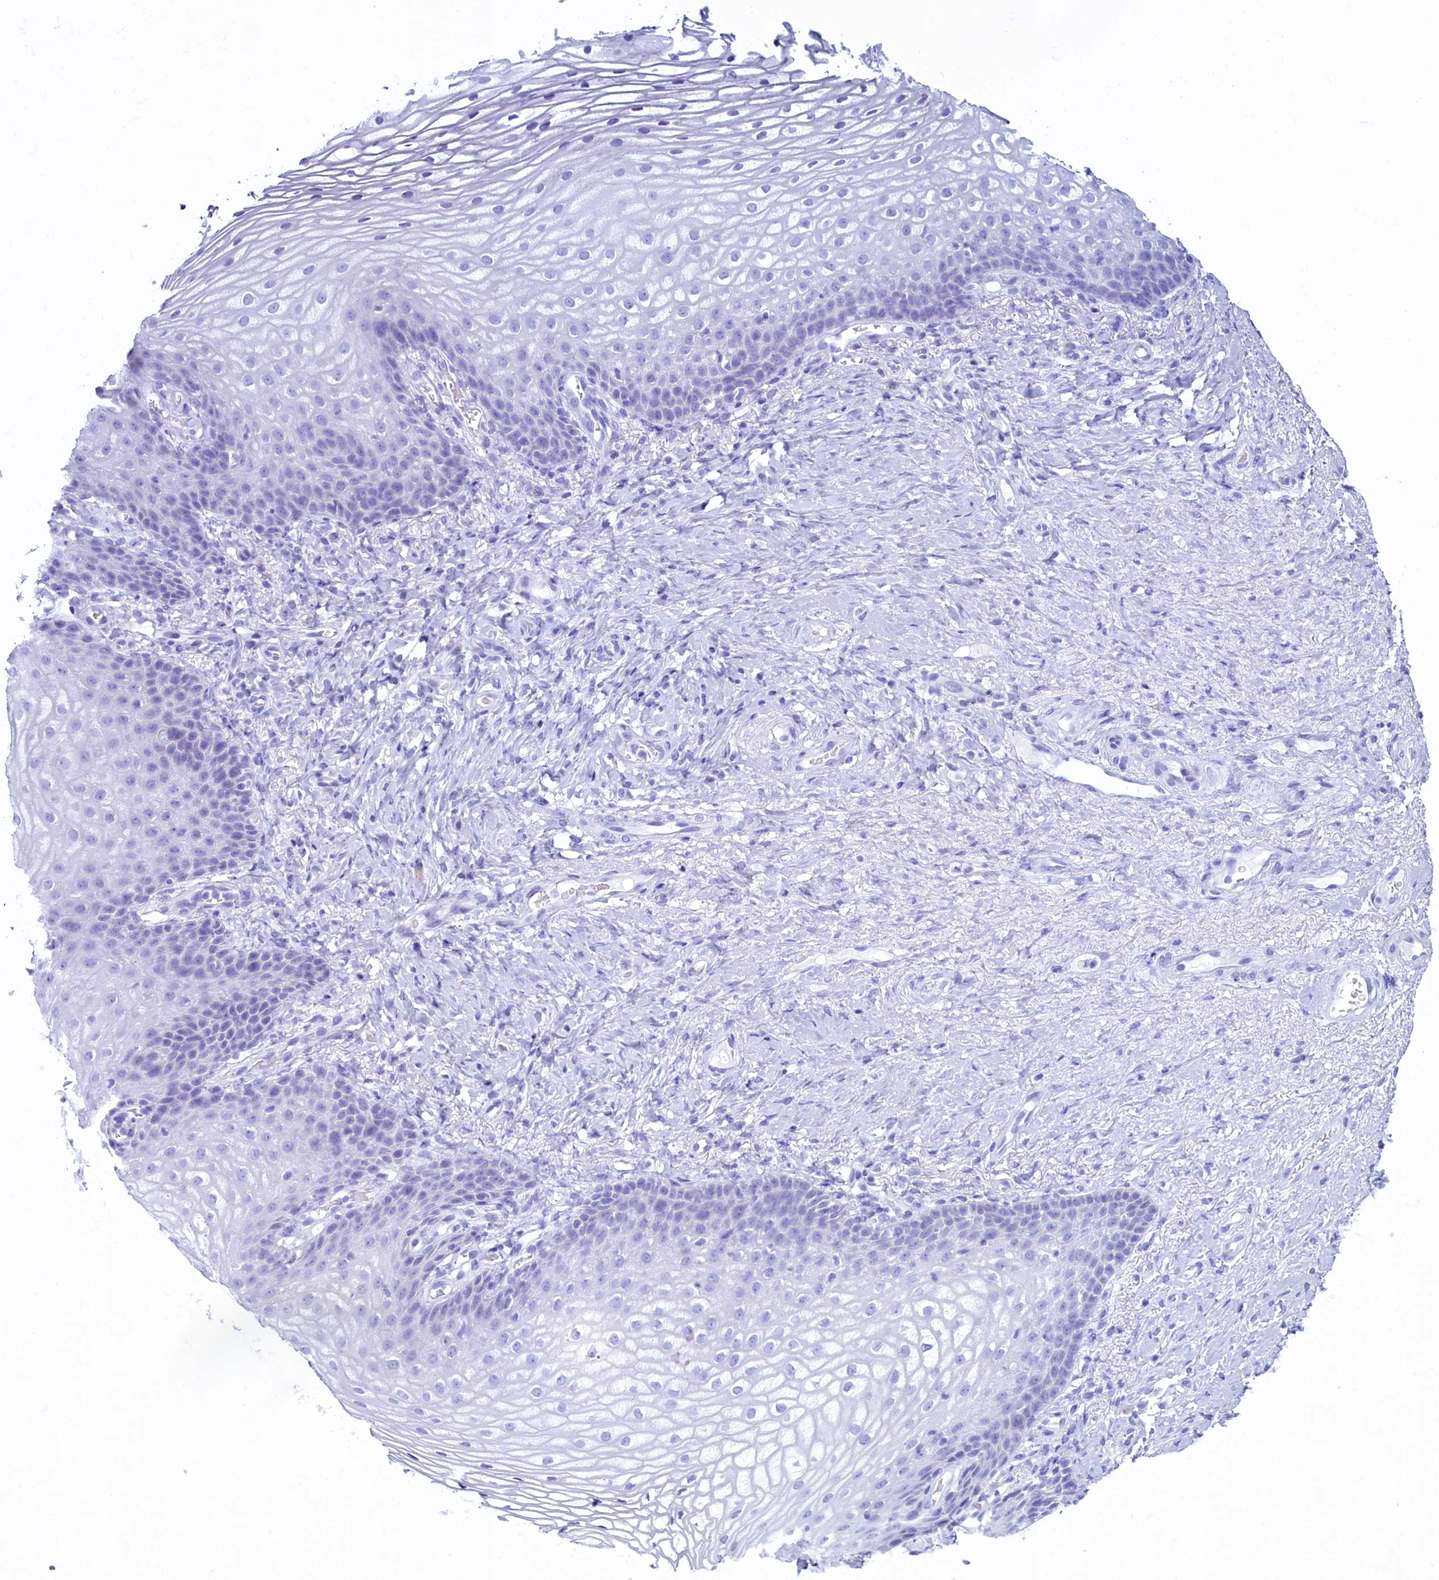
{"staining": {"intensity": "negative", "quantity": "none", "location": "none"}, "tissue": "vagina", "cell_type": "Squamous epithelial cells", "image_type": "normal", "snomed": [{"axis": "morphology", "description": "Normal tissue, NOS"}, {"axis": "topography", "description": "Vagina"}], "caption": "This is an IHC image of normal human vagina. There is no expression in squamous epithelial cells.", "gene": "SKA3", "patient": {"sex": "female", "age": 60}}